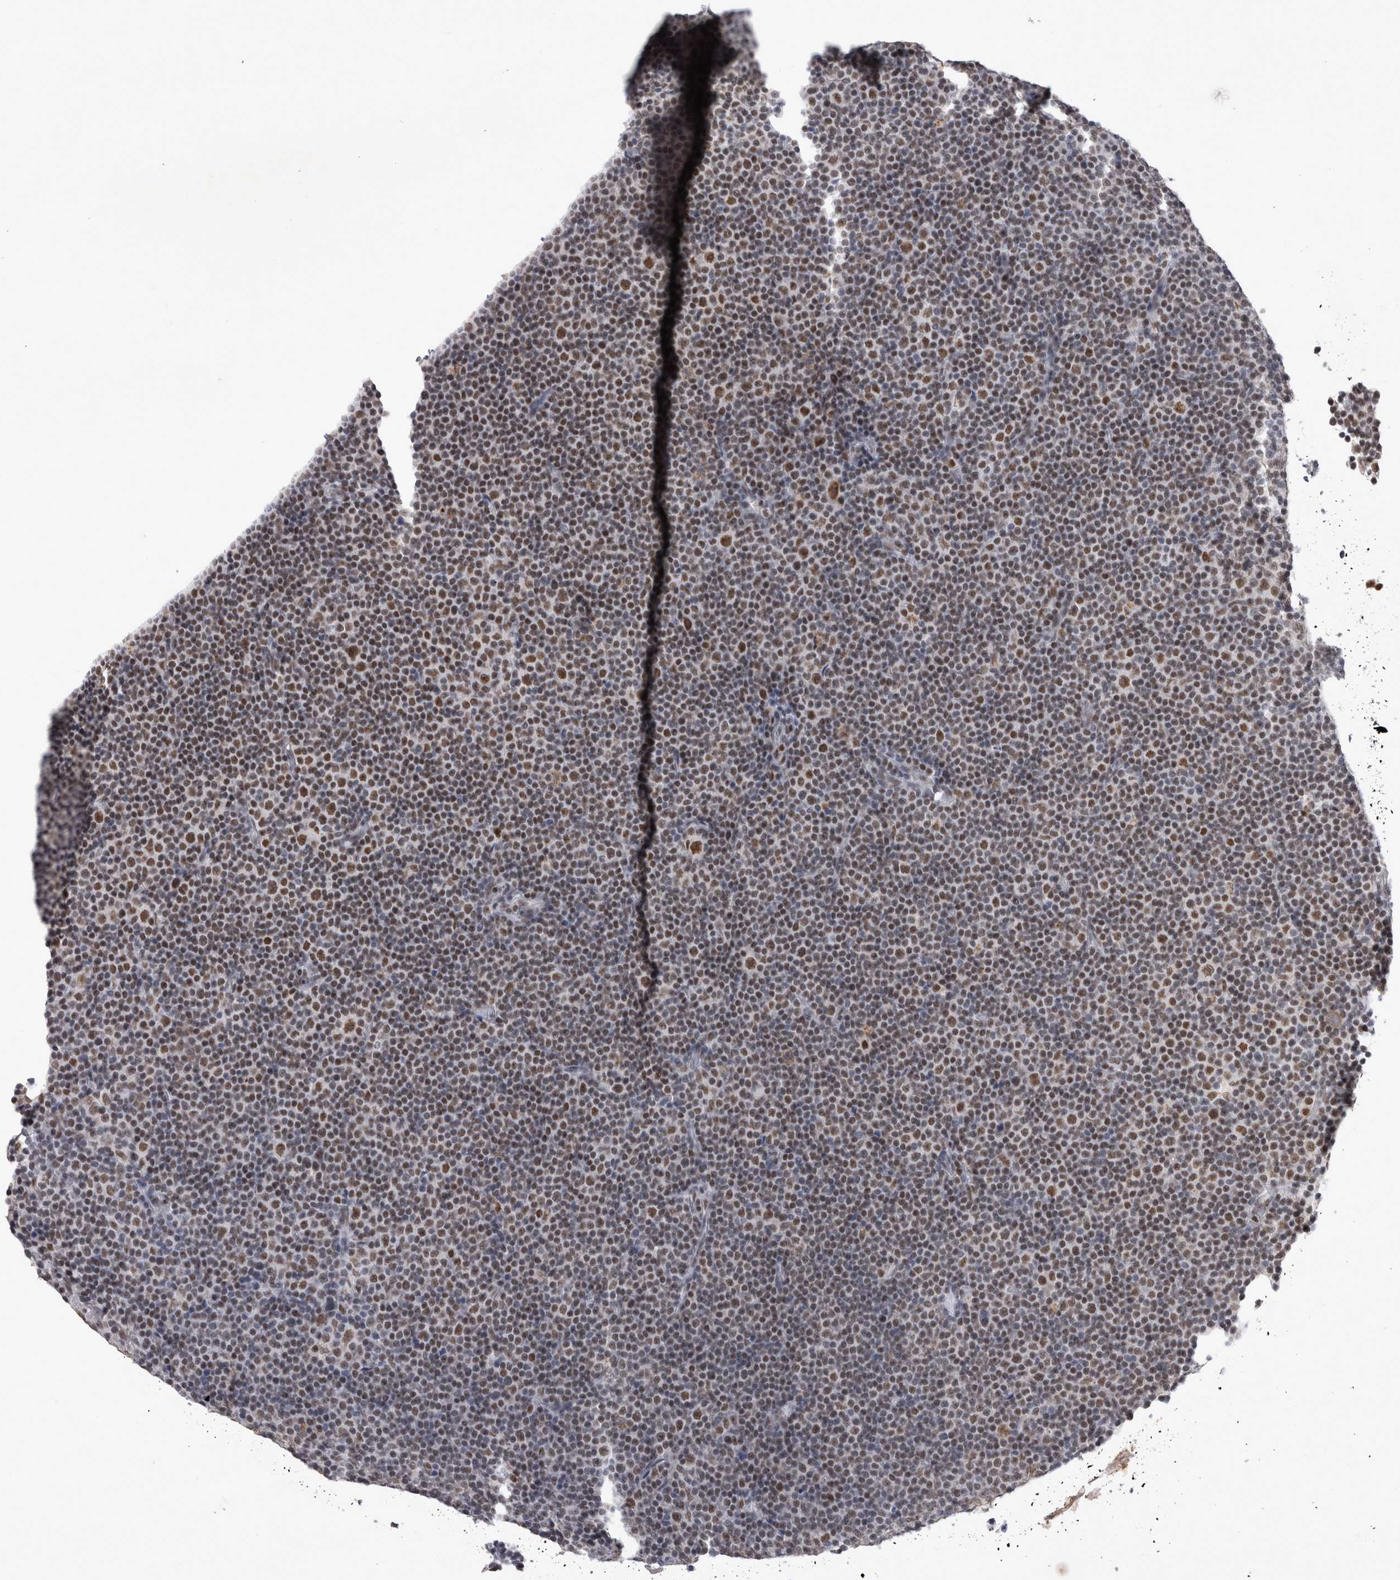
{"staining": {"intensity": "moderate", "quantity": "25%-75%", "location": "nuclear"}, "tissue": "lymphoma", "cell_type": "Tumor cells", "image_type": "cancer", "snomed": [{"axis": "morphology", "description": "Malignant lymphoma, non-Hodgkin's type, Low grade"}, {"axis": "topography", "description": "Lymph node"}], "caption": "A histopathology image of human lymphoma stained for a protein reveals moderate nuclear brown staining in tumor cells. (Stains: DAB in brown, nuclei in blue, Microscopy: brightfield microscopy at high magnification).", "gene": "RBM6", "patient": {"sex": "female", "age": 67}}